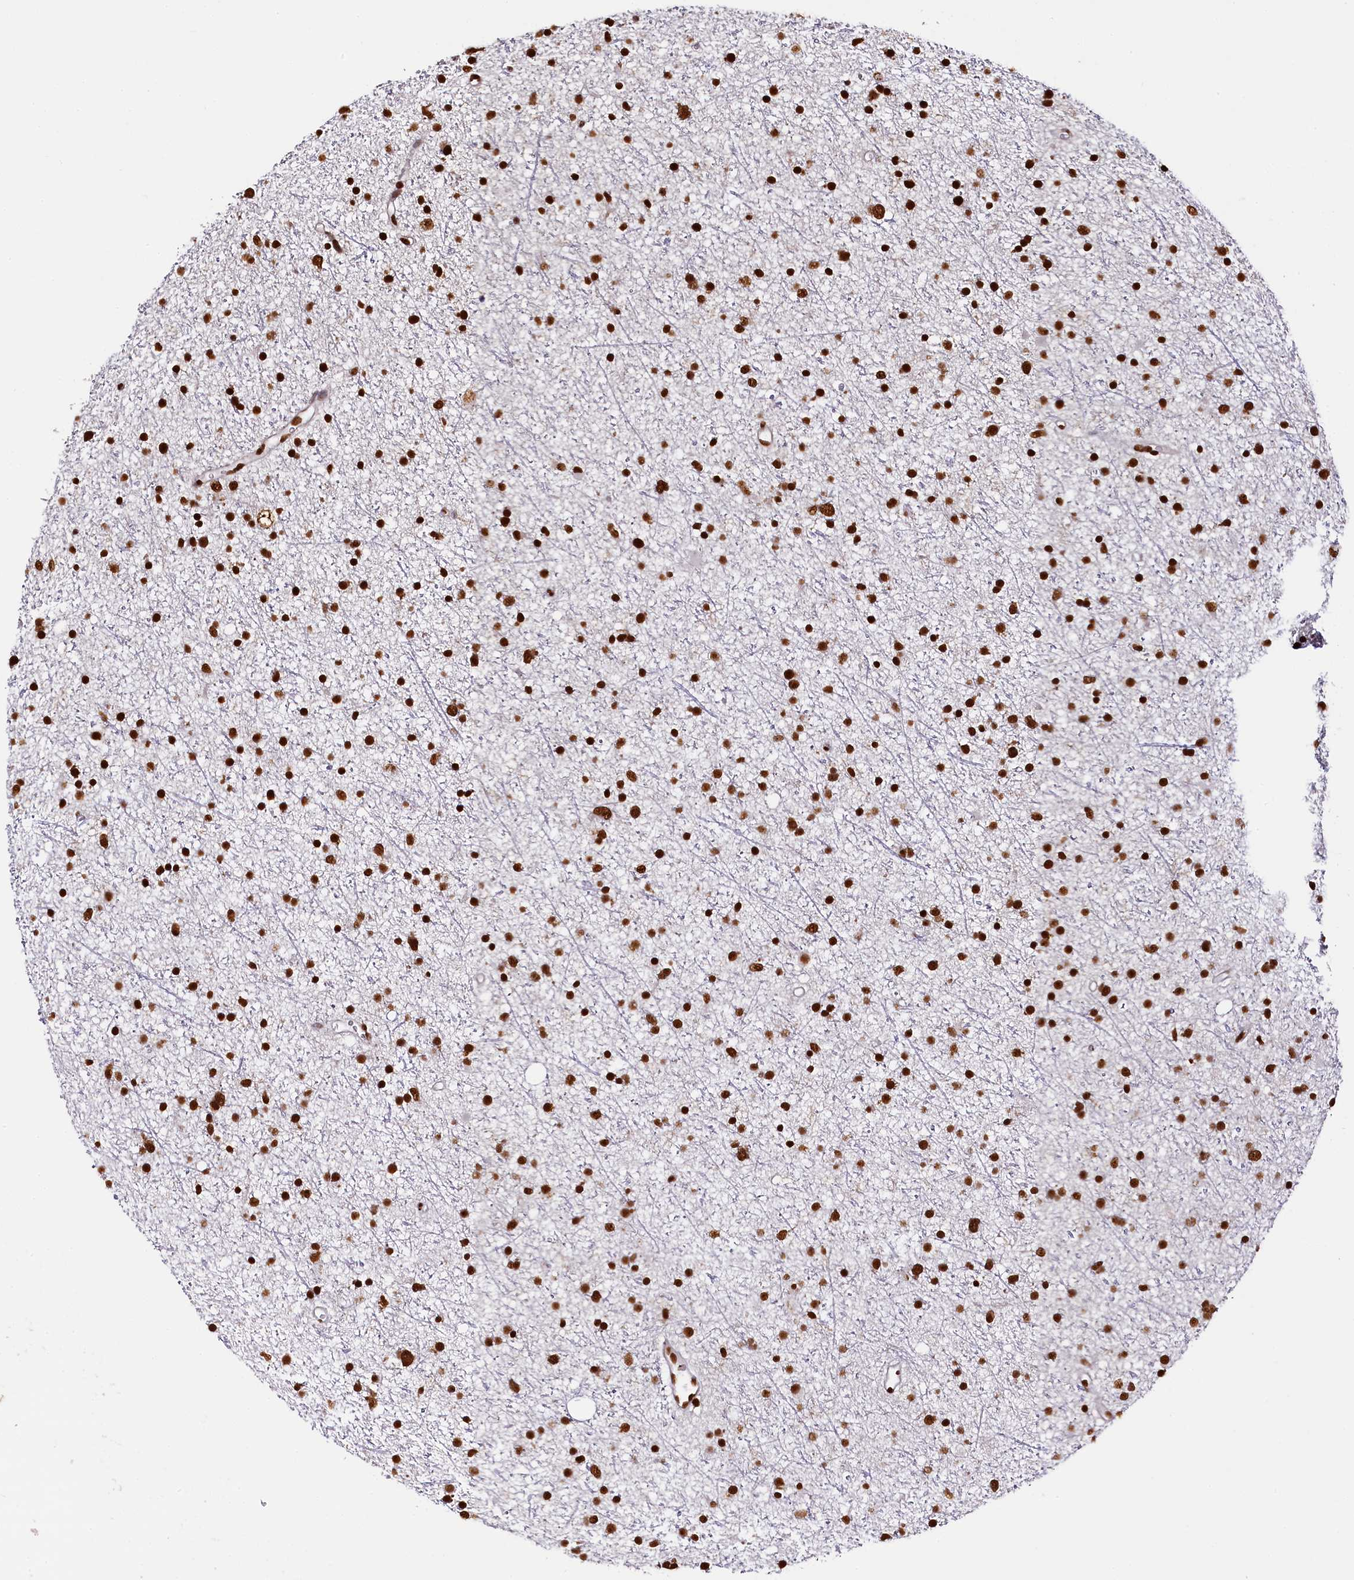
{"staining": {"intensity": "strong", "quantity": ">75%", "location": "nuclear"}, "tissue": "glioma", "cell_type": "Tumor cells", "image_type": "cancer", "snomed": [{"axis": "morphology", "description": "Glioma, malignant, Low grade"}, {"axis": "topography", "description": "Cerebral cortex"}], "caption": "A high-resolution photomicrograph shows IHC staining of glioma, which demonstrates strong nuclear expression in about >75% of tumor cells. The staining was performed using DAB, with brown indicating positive protein expression. Nuclei are stained blue with hematoxylin.", "gene": "SNRPD2", "patient": {"sex": "female", "age": 39}}